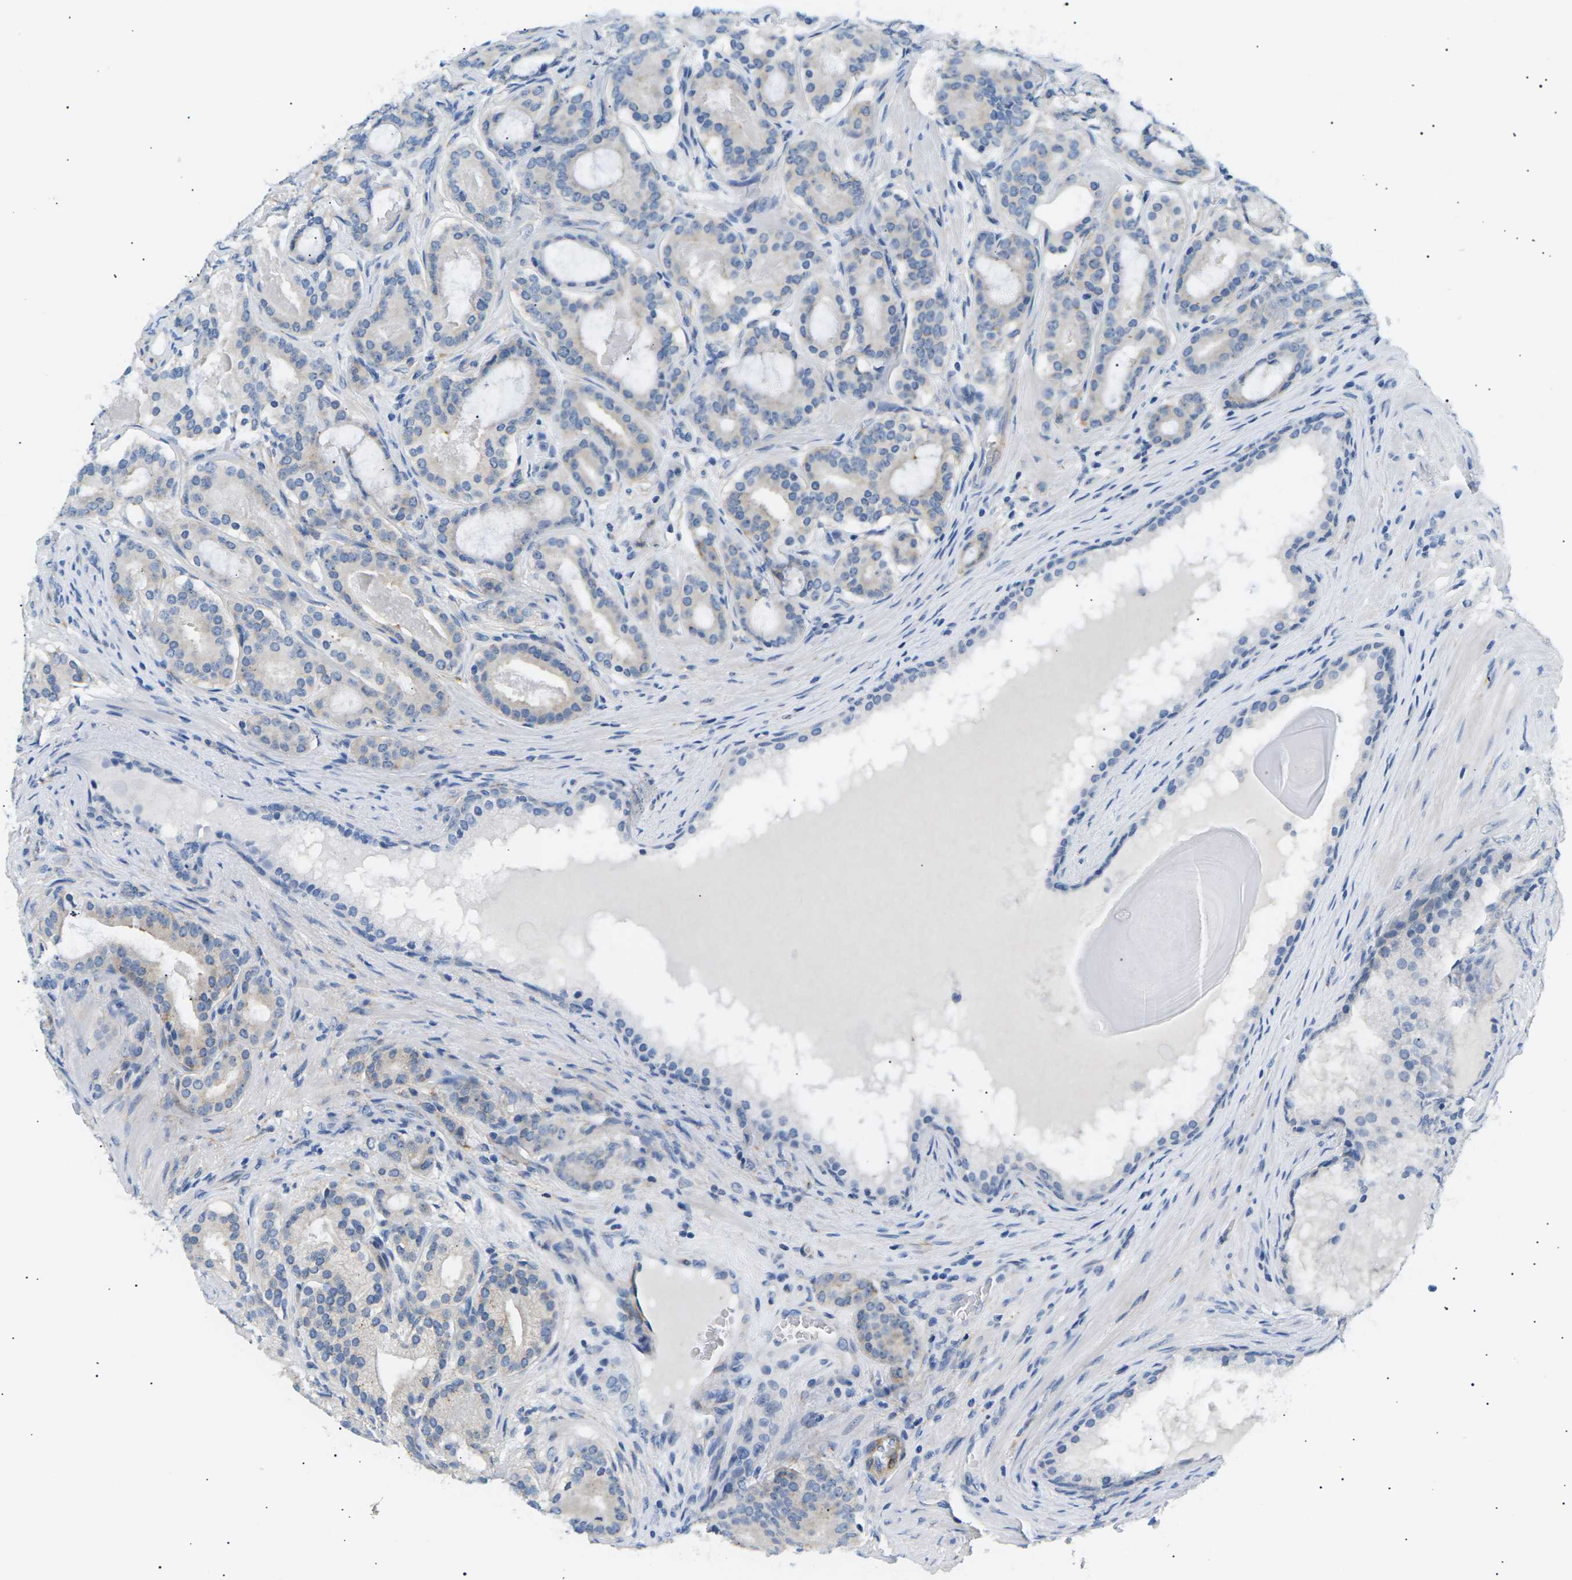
{"staining": {"intensity": "weak", "quantity": "<25%", "location": "cytoplasmic/membranous"}, "tissue": "prostate cancer", "cell_type": "Tumor cells", "image_type": "cancer", "snomed": [{"axis": "morphology", "description": "Adenocarcinoma, High grade"}, {"axis": "topography", "description": "Prostate"}], "caption": "DAB (3,3'-diaminobenzidine) immunohistochemical staining of human prostate cancer exhibits no significant expression in tumor cells.", "gene": "SEPTIN5", "patient": {"sex": "male", "age": 60}}